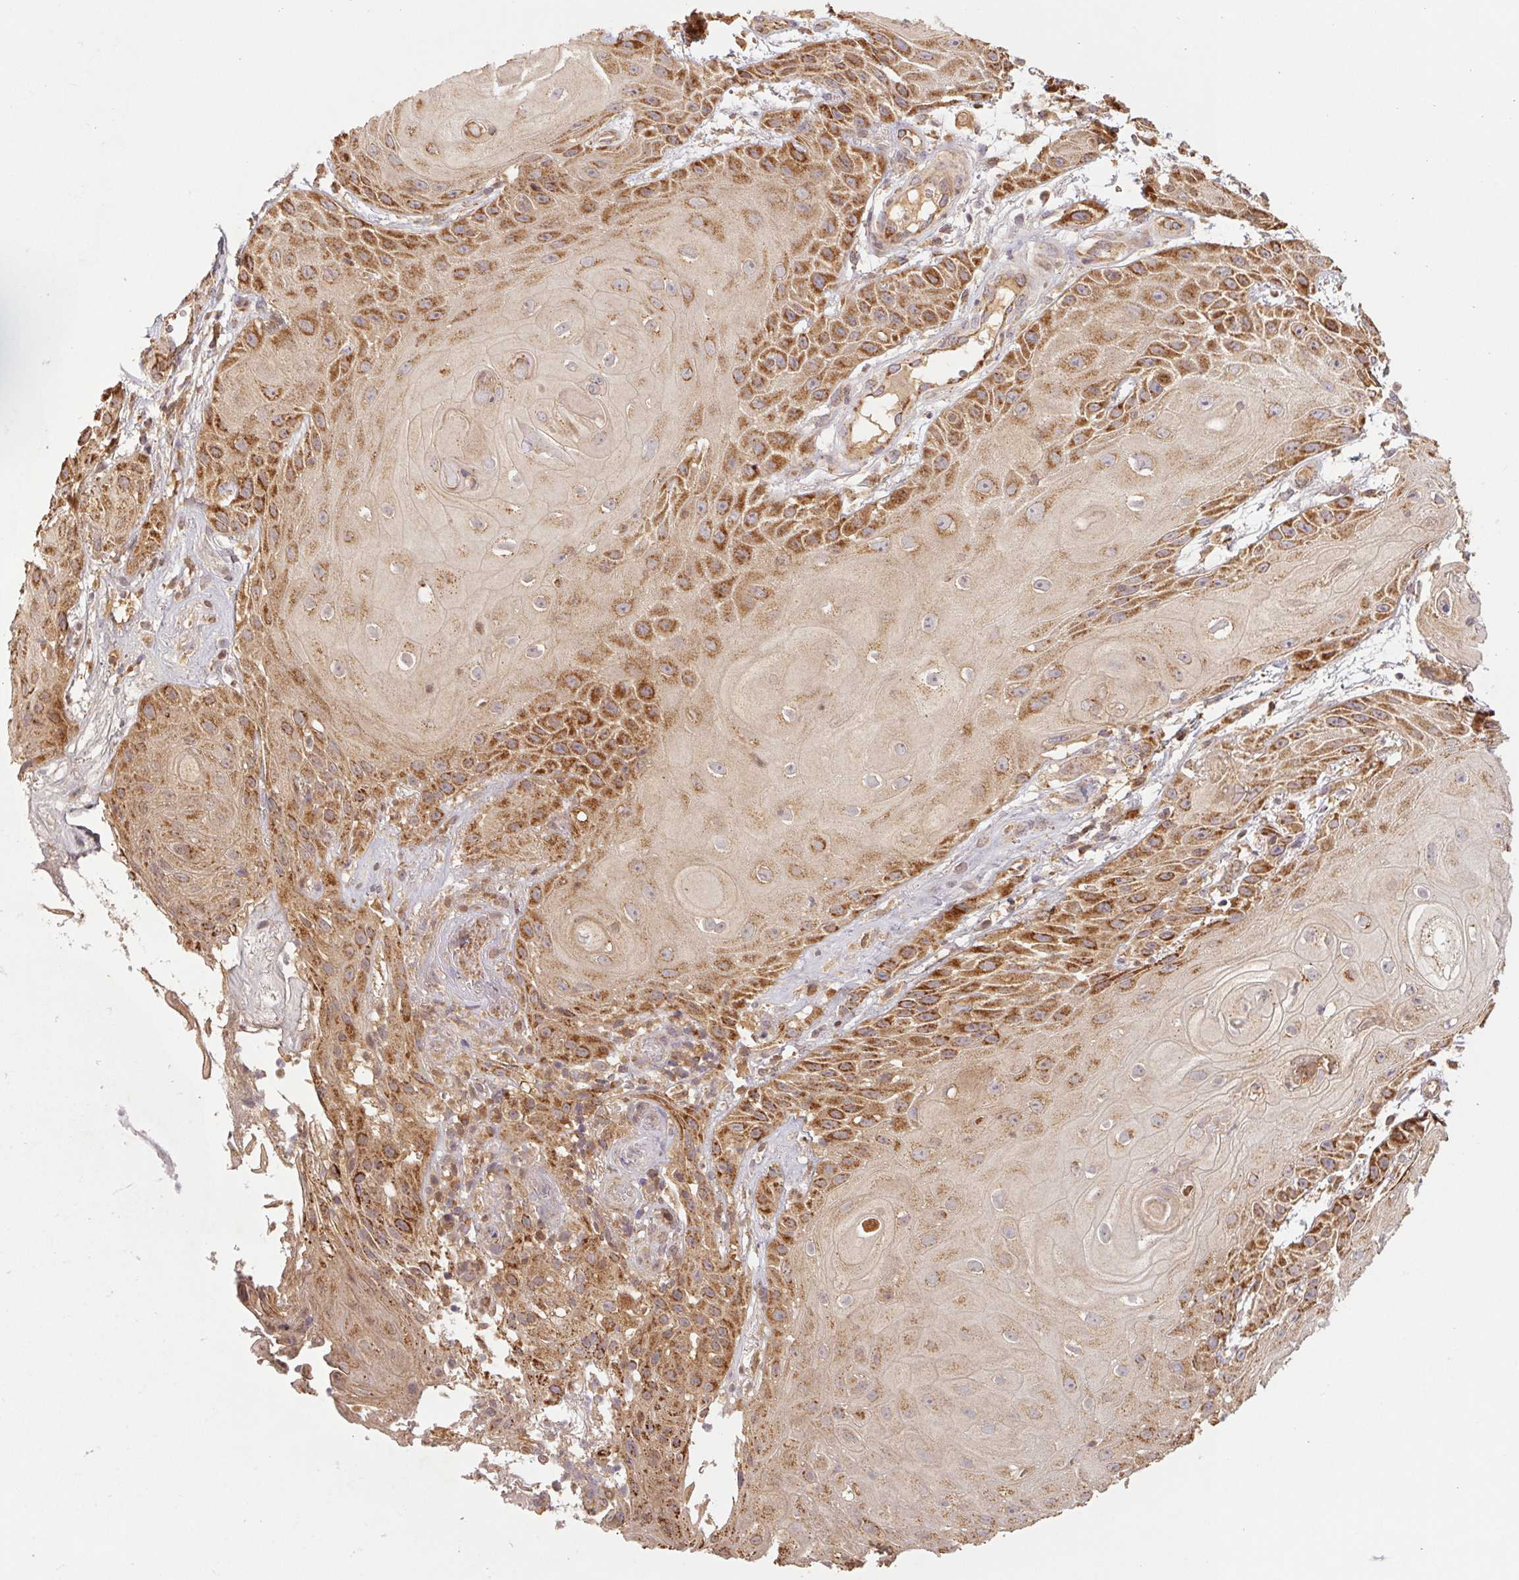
{"staining": {"intensity": "moderate", "quantity": "25%-75%", "location": "cytoplasmic/membranous"}, "tissue": "skin cancer", "cell_type": "Tumor cells", "image_type": "cancer", "snomed": [{"axis": "morphology", "description": "Squamous cell carcinoma, NOS"}, {"axis": "topography", "description": "Skin"}], "caption": "There is medium levels of moderate cytoplasmic/membranous expression in tumor cells of skin cancer (squamous cell carcinoma), as demonstrated by immunohistochemical staining (brown color).", "gene": "MTHFD1", "patient": {"sex": "male", "age": 62}}